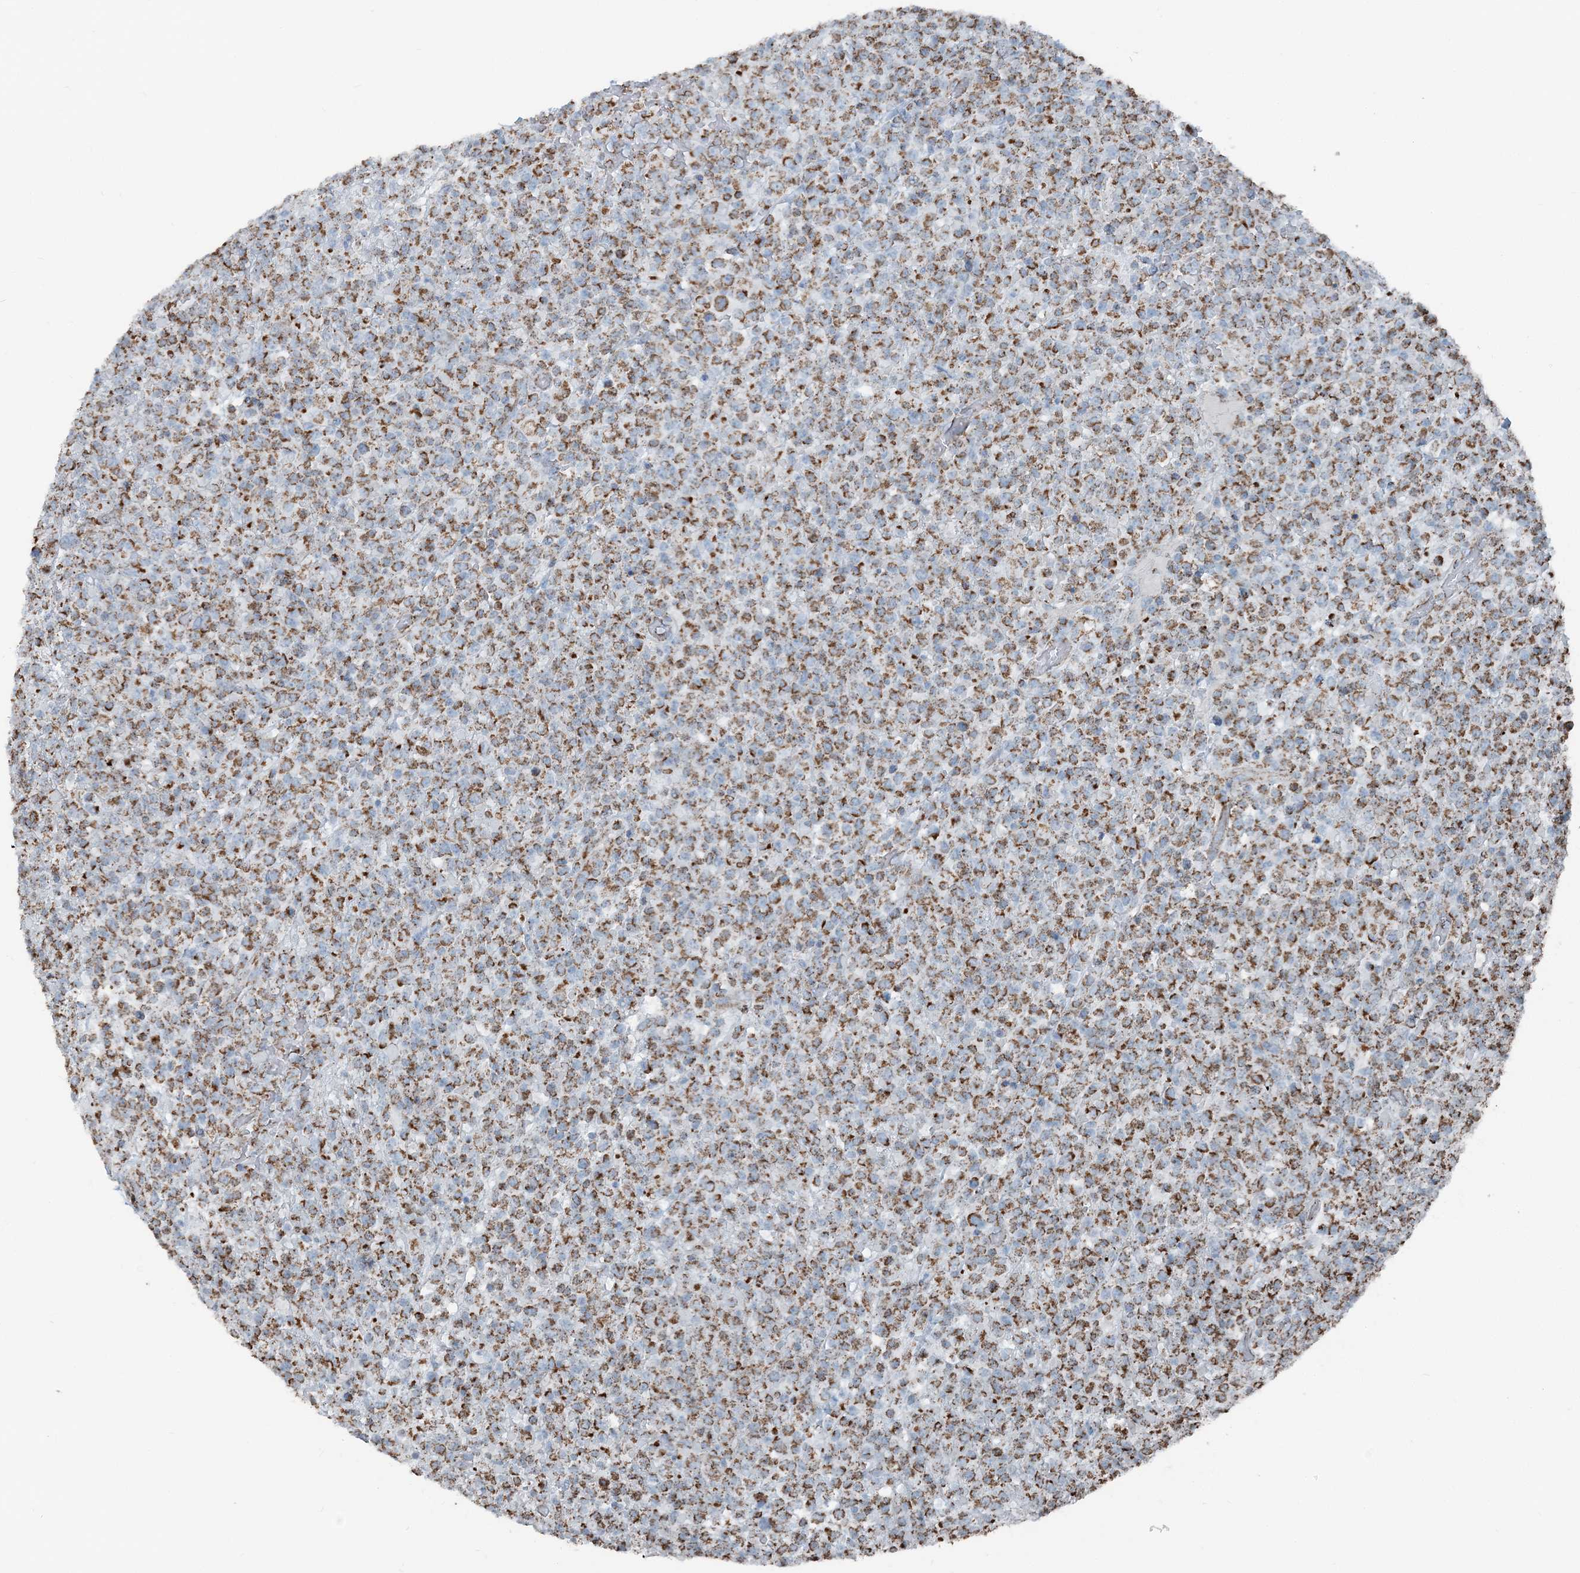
{"staining": {"intensity": "moderate", "quantity": ">75%", "location": "cytoplasmic/membranous"}, "tissue": "lymphoma", "cell_type": "Tumor cells", "image_type": "cancer", "snomed": [{"axis": "morphology", "description": "Malignant lymphoma, non-Hodgkin's type, High grade"}, {"axis": "topography", "description": "Colon"}], "caption": "Lymphoma tissue shows moderate cytoplasmic/membranous staining in approximately >75% of tumor cells, visualized by immunohistochemistry.", "gene": "SUCLG1", "patient": {"sex": "female", "age": 53}}